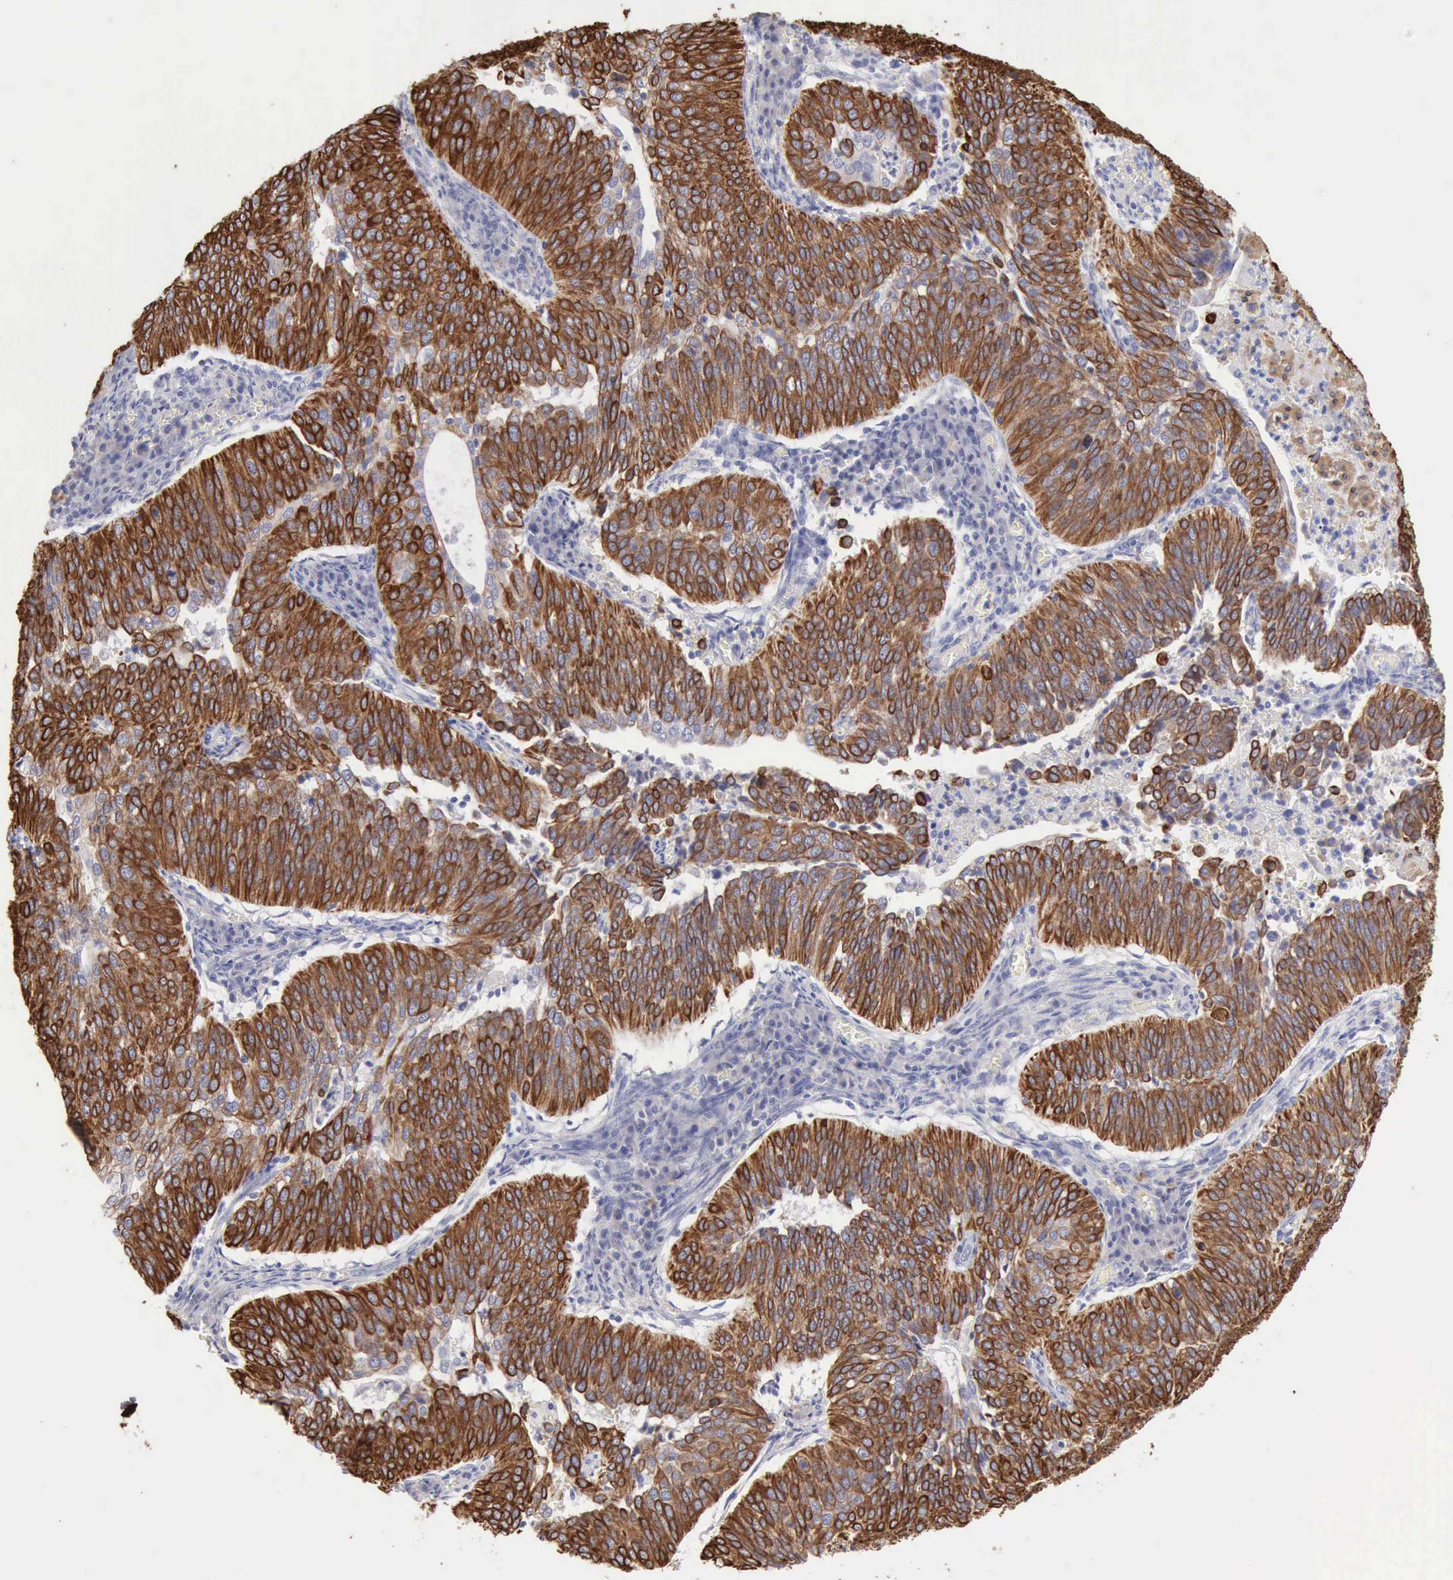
{"staining": {"intensity": "strong", "quantity": ">75%", "location": "cytoplasmic/membranous"}, "tissue": "cervical cancer", "cell_type": "Tumor cells", "image_type": "cancer", "snomed": [{"axis": "morphology", "description": "Squamous cell carcinoma, NOS"}, {"axis": "topography", "description": "Cervix"}], "caption": "The micrograph reveals staining of squamous cell carcinoma (cervical), revealing strong cytoplasmic/membranous protein expression (brown color) within tumor cells.", "gene": "KRT5", "patient": {"sex": "female", "age": 39}}